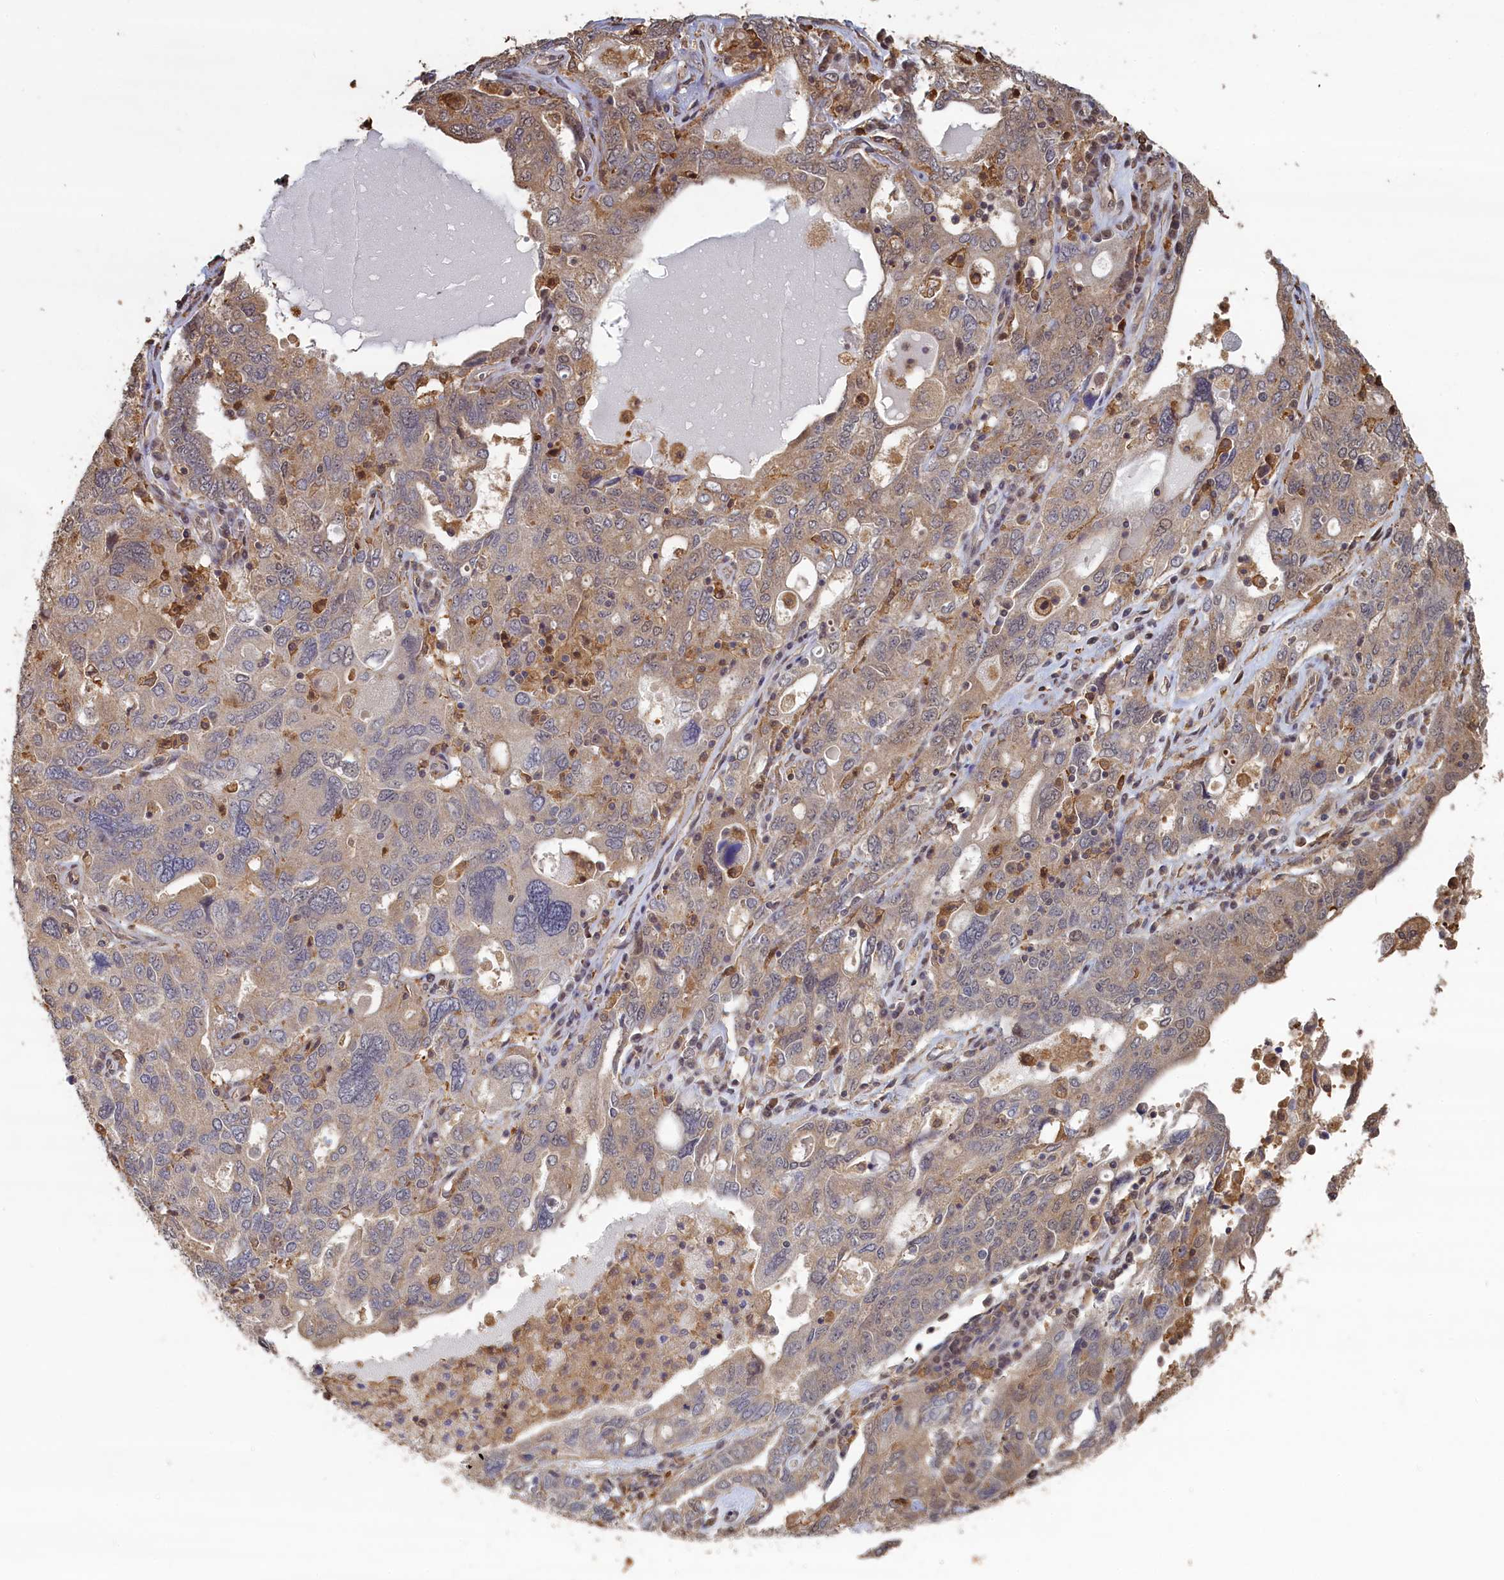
{"staining": {"intensity": "weak", "quantity": "25%-75%", "location": "cytoplasmic/membranous"}, "tissue": "ovarian cancer", "cell_type": "Tumor cells", "image_type": "cancer", "snomed": [{"axis": "morphology", "description": "Carcinoma, endometroid"}, {"axis": "topography", "description": "Ovary"}], "caption": "Ovarian endometroid carcinoma stained for a protein displays weak cytoplasmic/membranous positivity in tumor cells.", "gene": "UCHL3", "patient": {"sex": "female", "age": 62}}